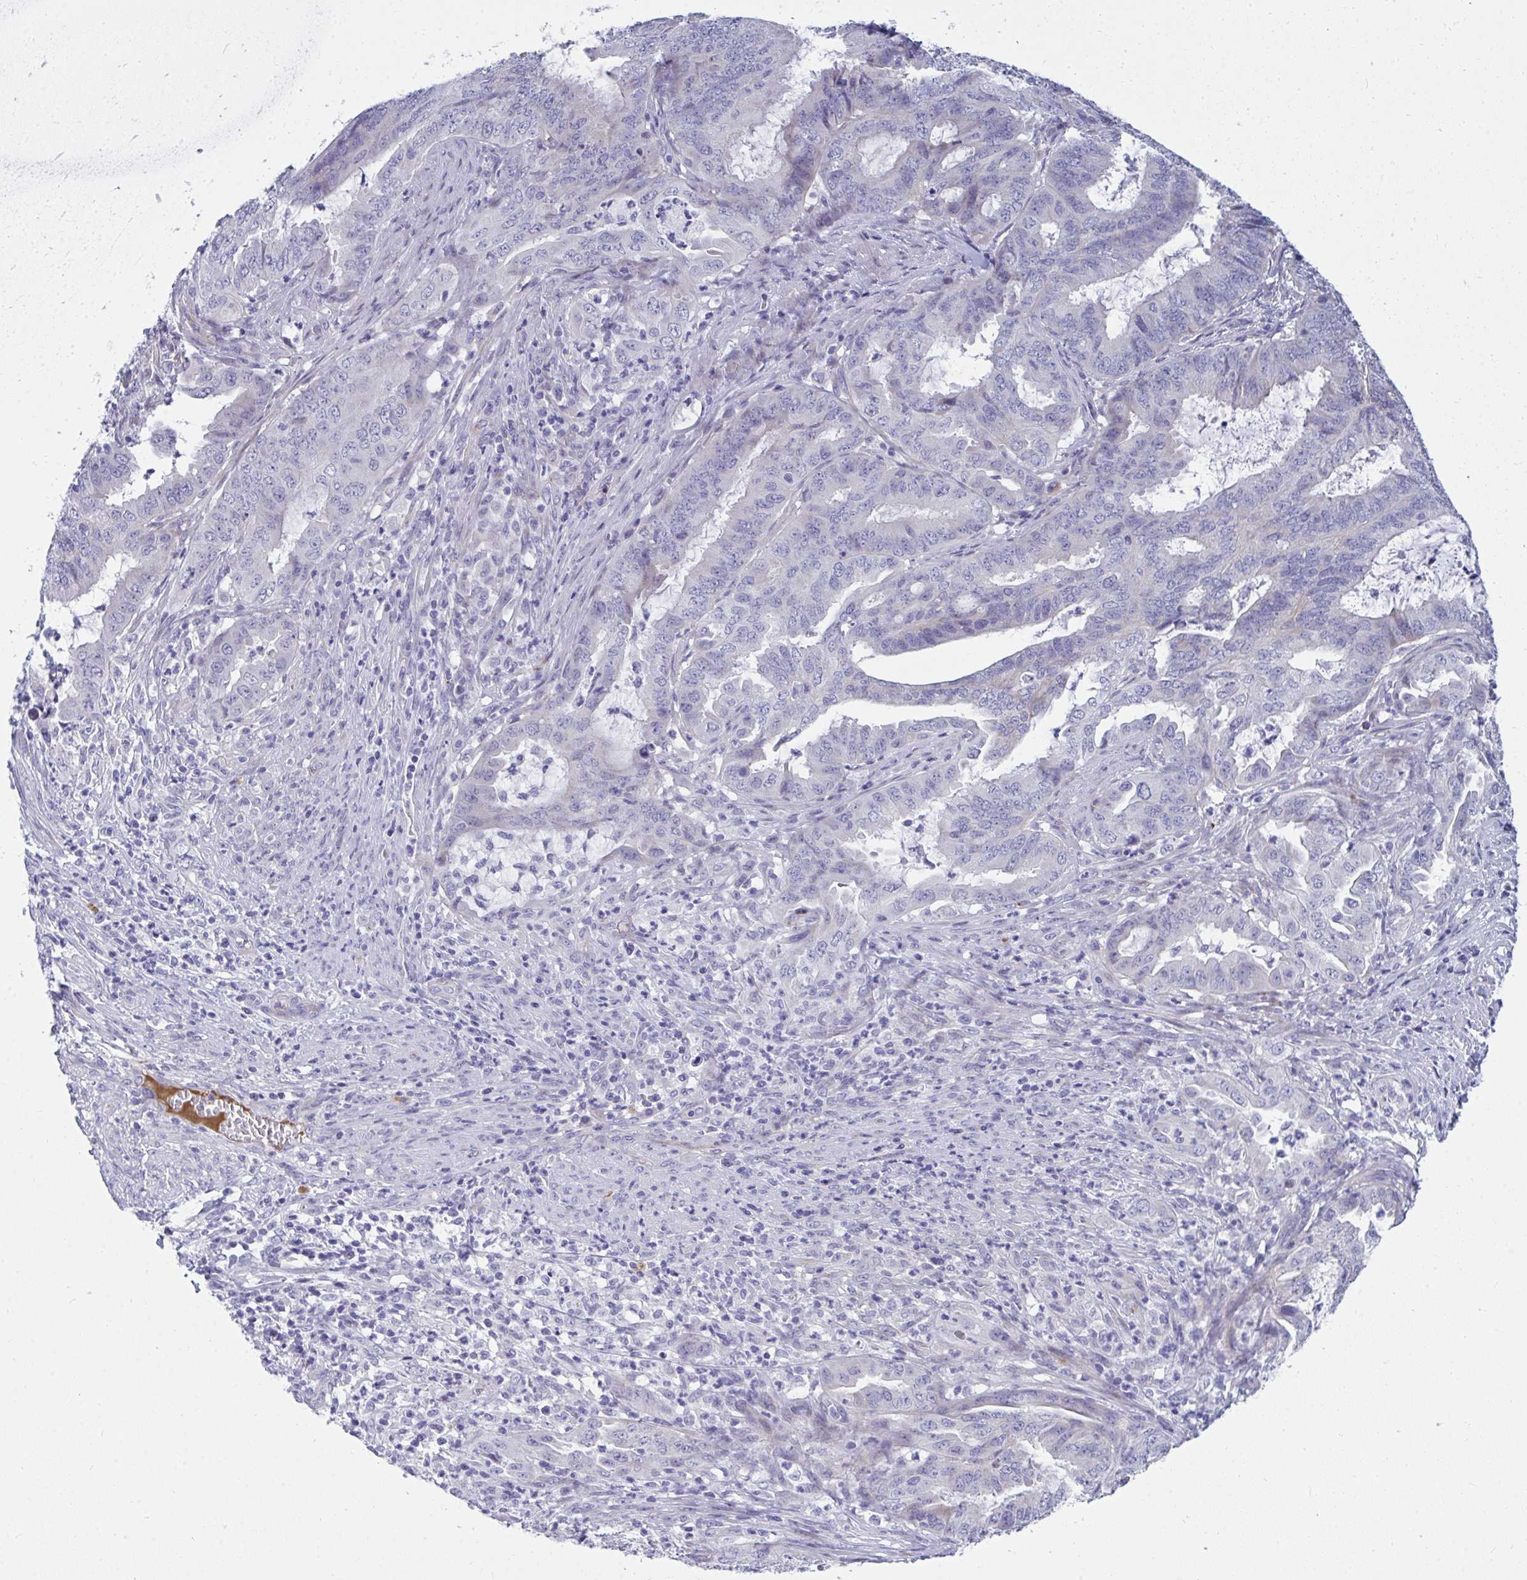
{"staining": {"intensity": "negative", "quantity": "none", "location": "none"}, "tissue": "endometrial cancer", "cell_type": "Tumor cells", "image_type": "cancer", "snomed": [{"axis": "morphology", "description": "Adenocarcinoma, NOS"}, {"axis": "topography", "description": "Endometrium"}], "caption": "Immunohistochemical staining of endometrial cancer shows no significant staining in tumor cells.", "gene": "TSBP1", "patient": {"sex": "female", "age": 51}}